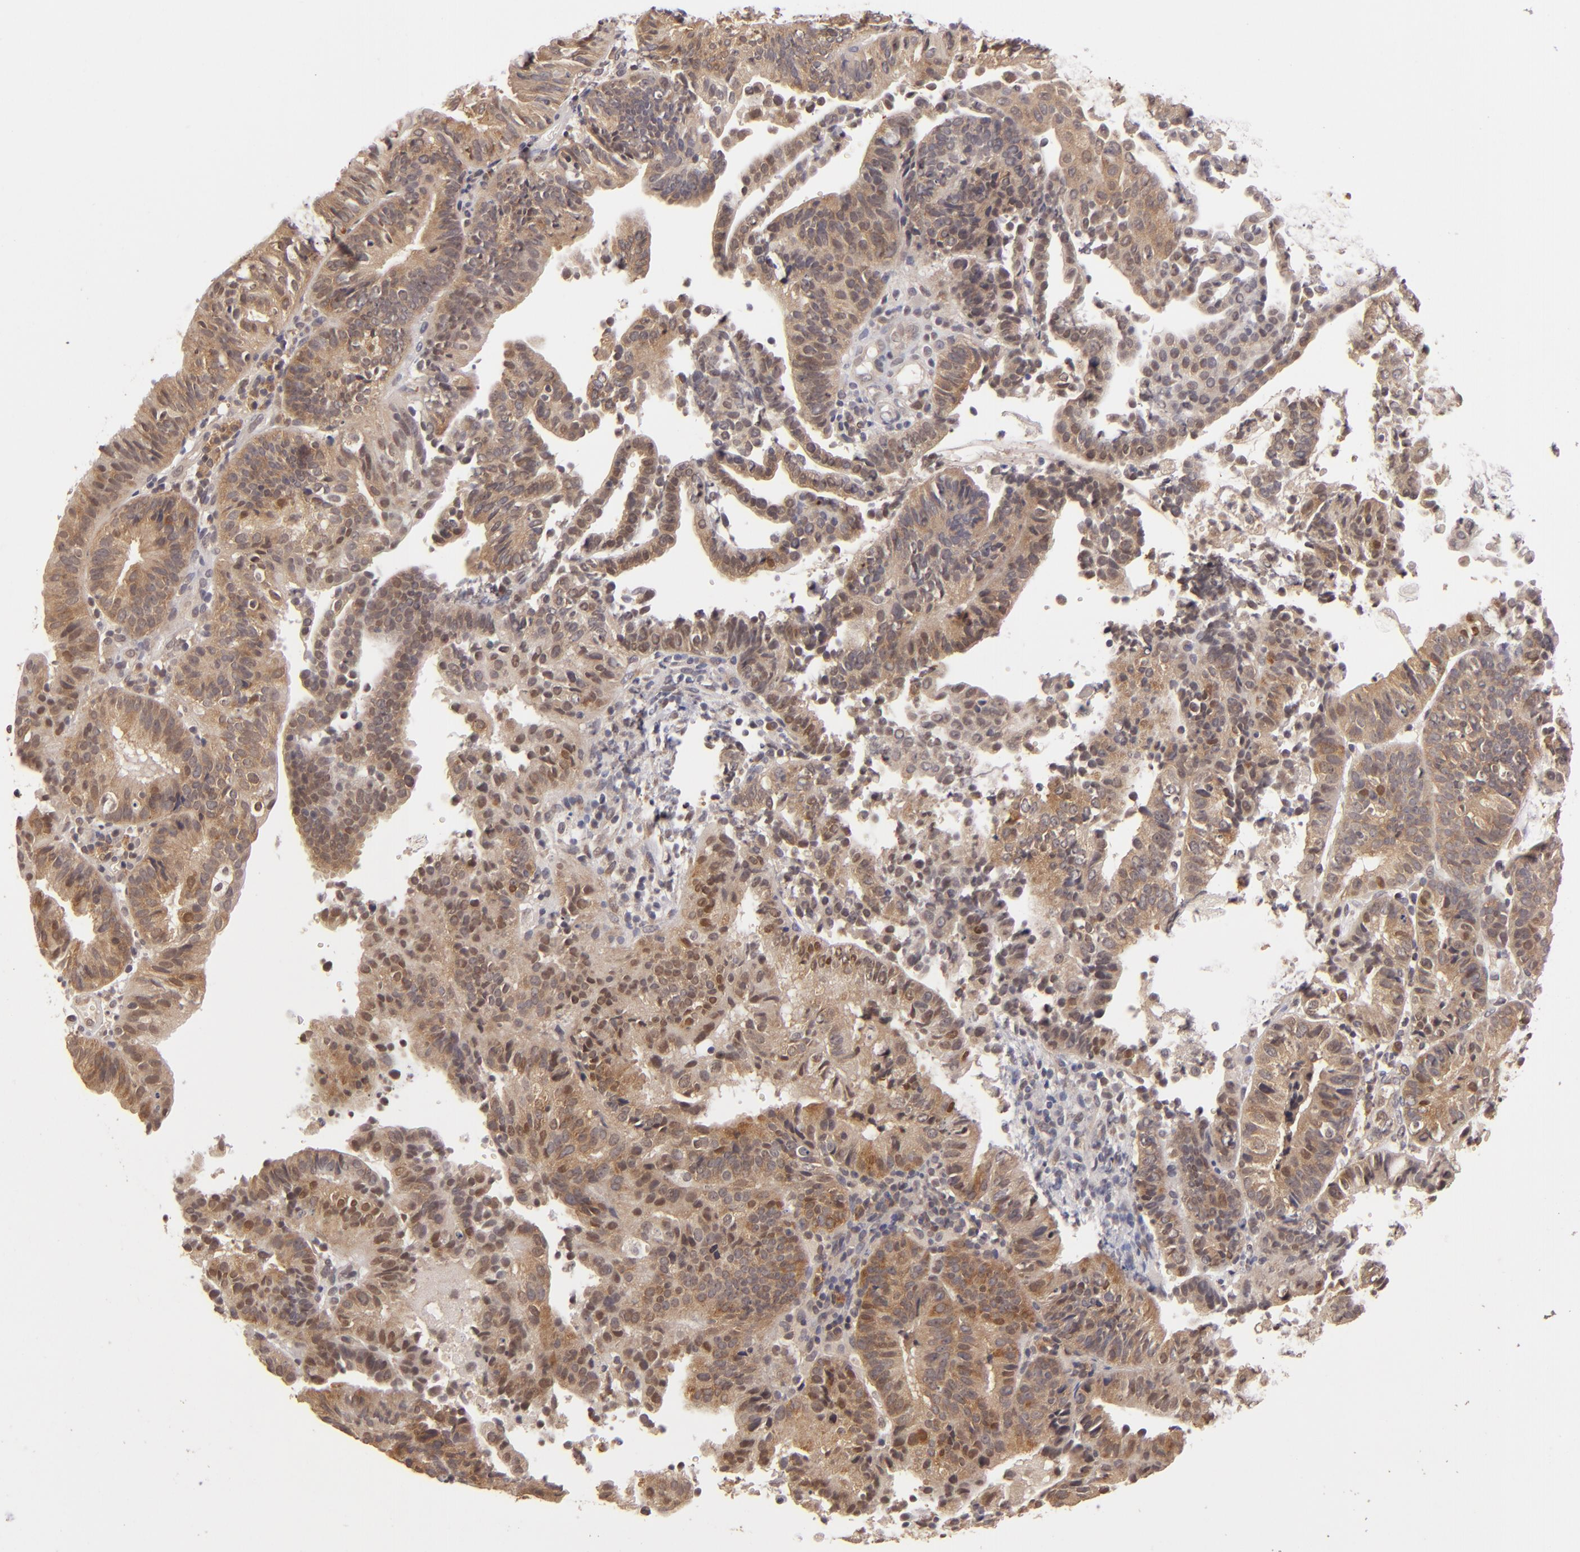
{"staining": {"intensity": "moderate", "quantity": ">75%", "location": "cytoplasmic/membranous"}, "tissue": "cervical cancer", "cell_type": "Tumor cells", "image_type": "cancer", "snomed": [{"axis": "morphology", "description": "Adenocarcinoma, NOS"}, {"axis": "topography", "description": "Cervix"}], "caption": "The histopathology image reveals a brown stain indicating the presence of a protein in the cytoplasmic/membranous of tumor cells in cervical cancer.", "gene": "MAPK3", "patient": {"sex": "female", "age": 60}}